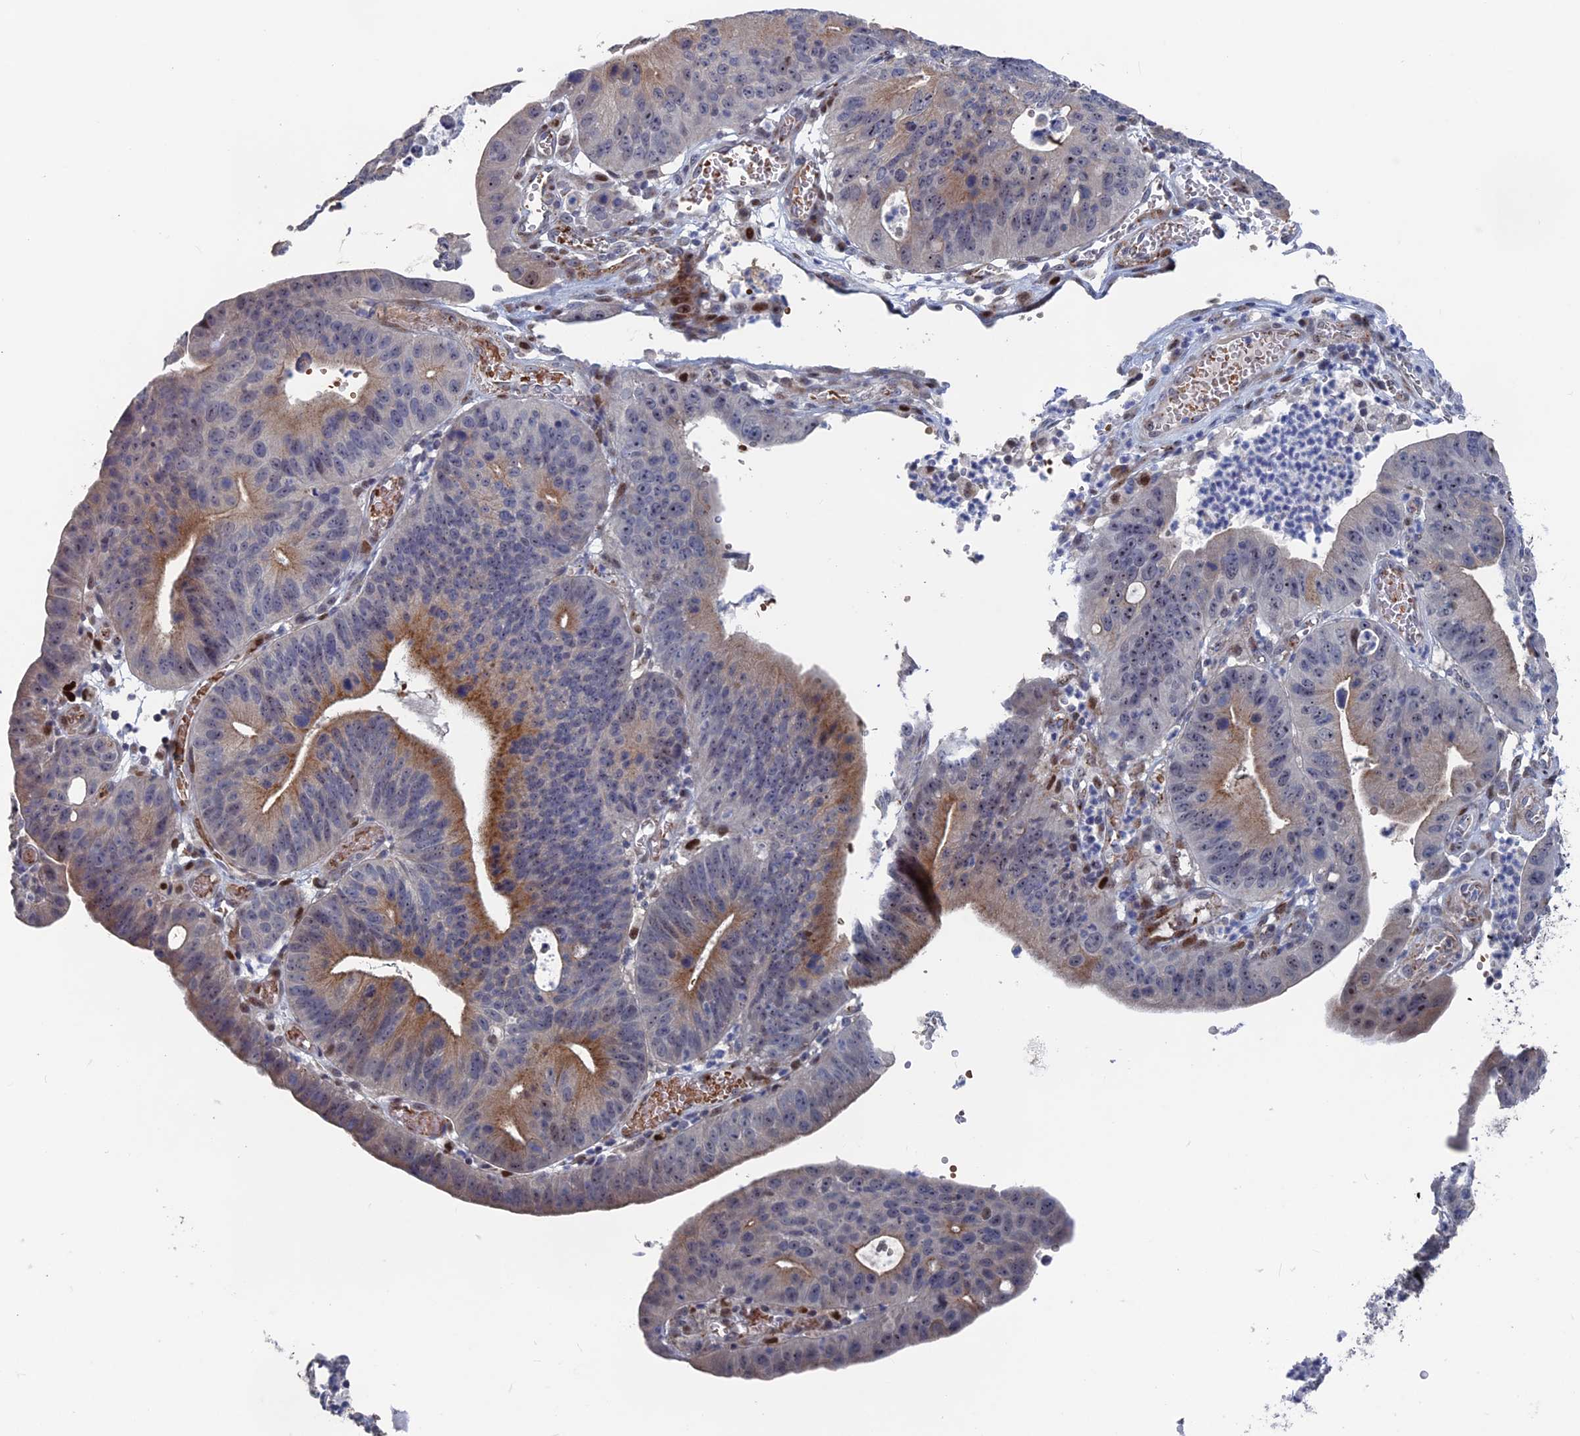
{"staining": {"intensity": "moderate", "quantity": "<25%", "location": "cytoplasmic/membranous"}, "tissue": "stomach cancer", "cell_type": "Tumor cells", "image_type": "cancer", "snomed": [{"axis": "morphology", "description": "Adenocarcinoma, NOS"}, {"axis": "topography", "description": "Stomach"}], "caption": "A histopathology image showing moderate cytoplasmic/membranous staining in about <25% of tumor cells in adenocarcinoma (stomach), as visualized by brown immunohistochemical staining.", "gene": "SH3D21", "patient": {"sex": "male", "age": 59}}